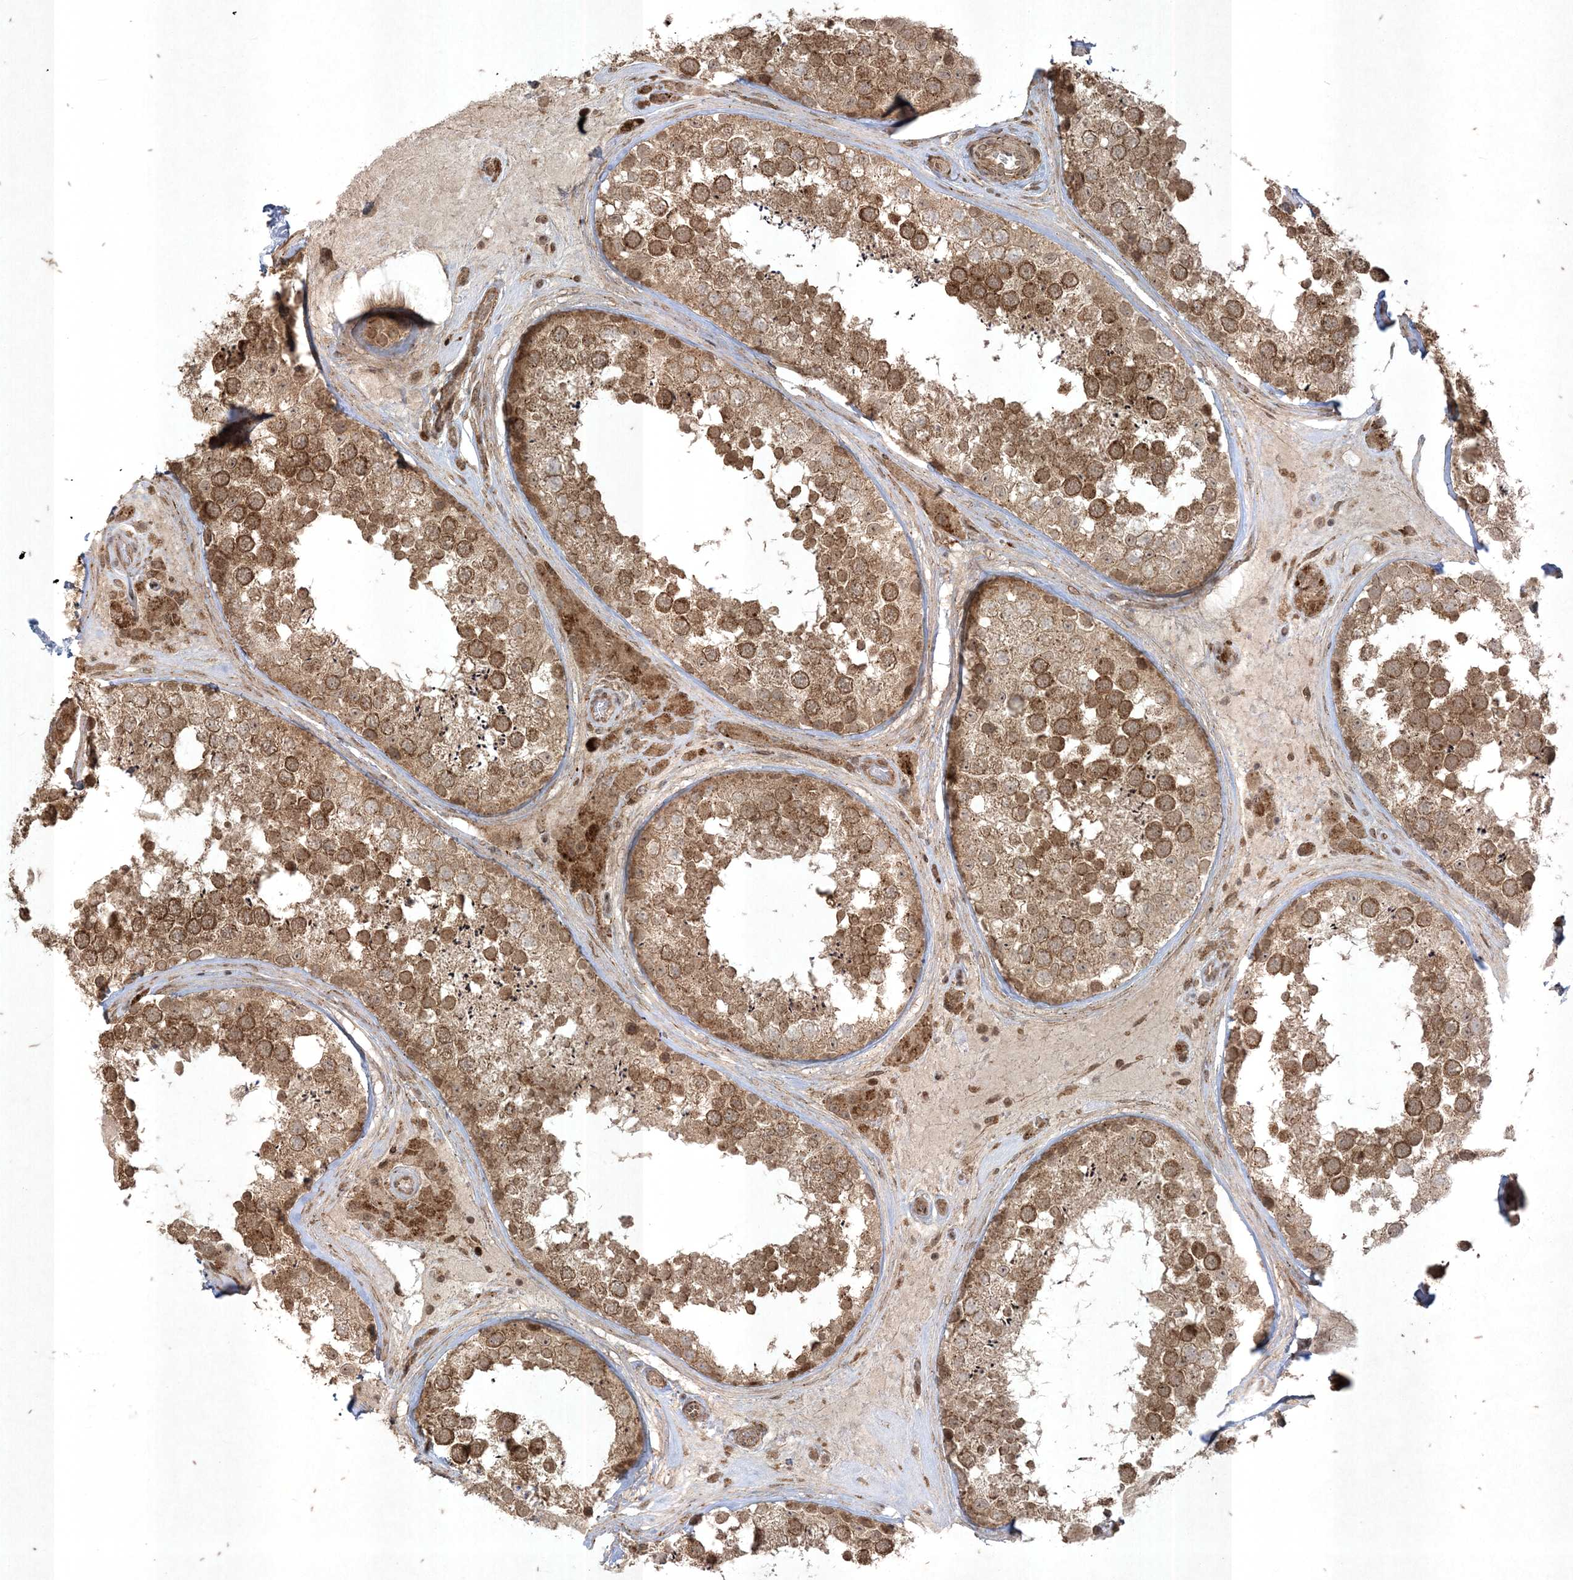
{"staining": {"intensity": "moderate", "quantity": ">75%", "location": "cytoplasmic/membranous"}, "tissue": "testis", "cell_type": "Cells in seminiferous ducts", "image_type": "normal", "snomed": [{"axis": "morphology", "description": "Normal tissue, NOS"}, {"axis": "topography", "description": "Testis"}], "caption": "Cells in seminiferous ducts display moderate cytoplasmic/membranous expression in about >75% of cells in benign testis.", "gene": "RRAS", "patient": {"sex": "male", "age": 46}}